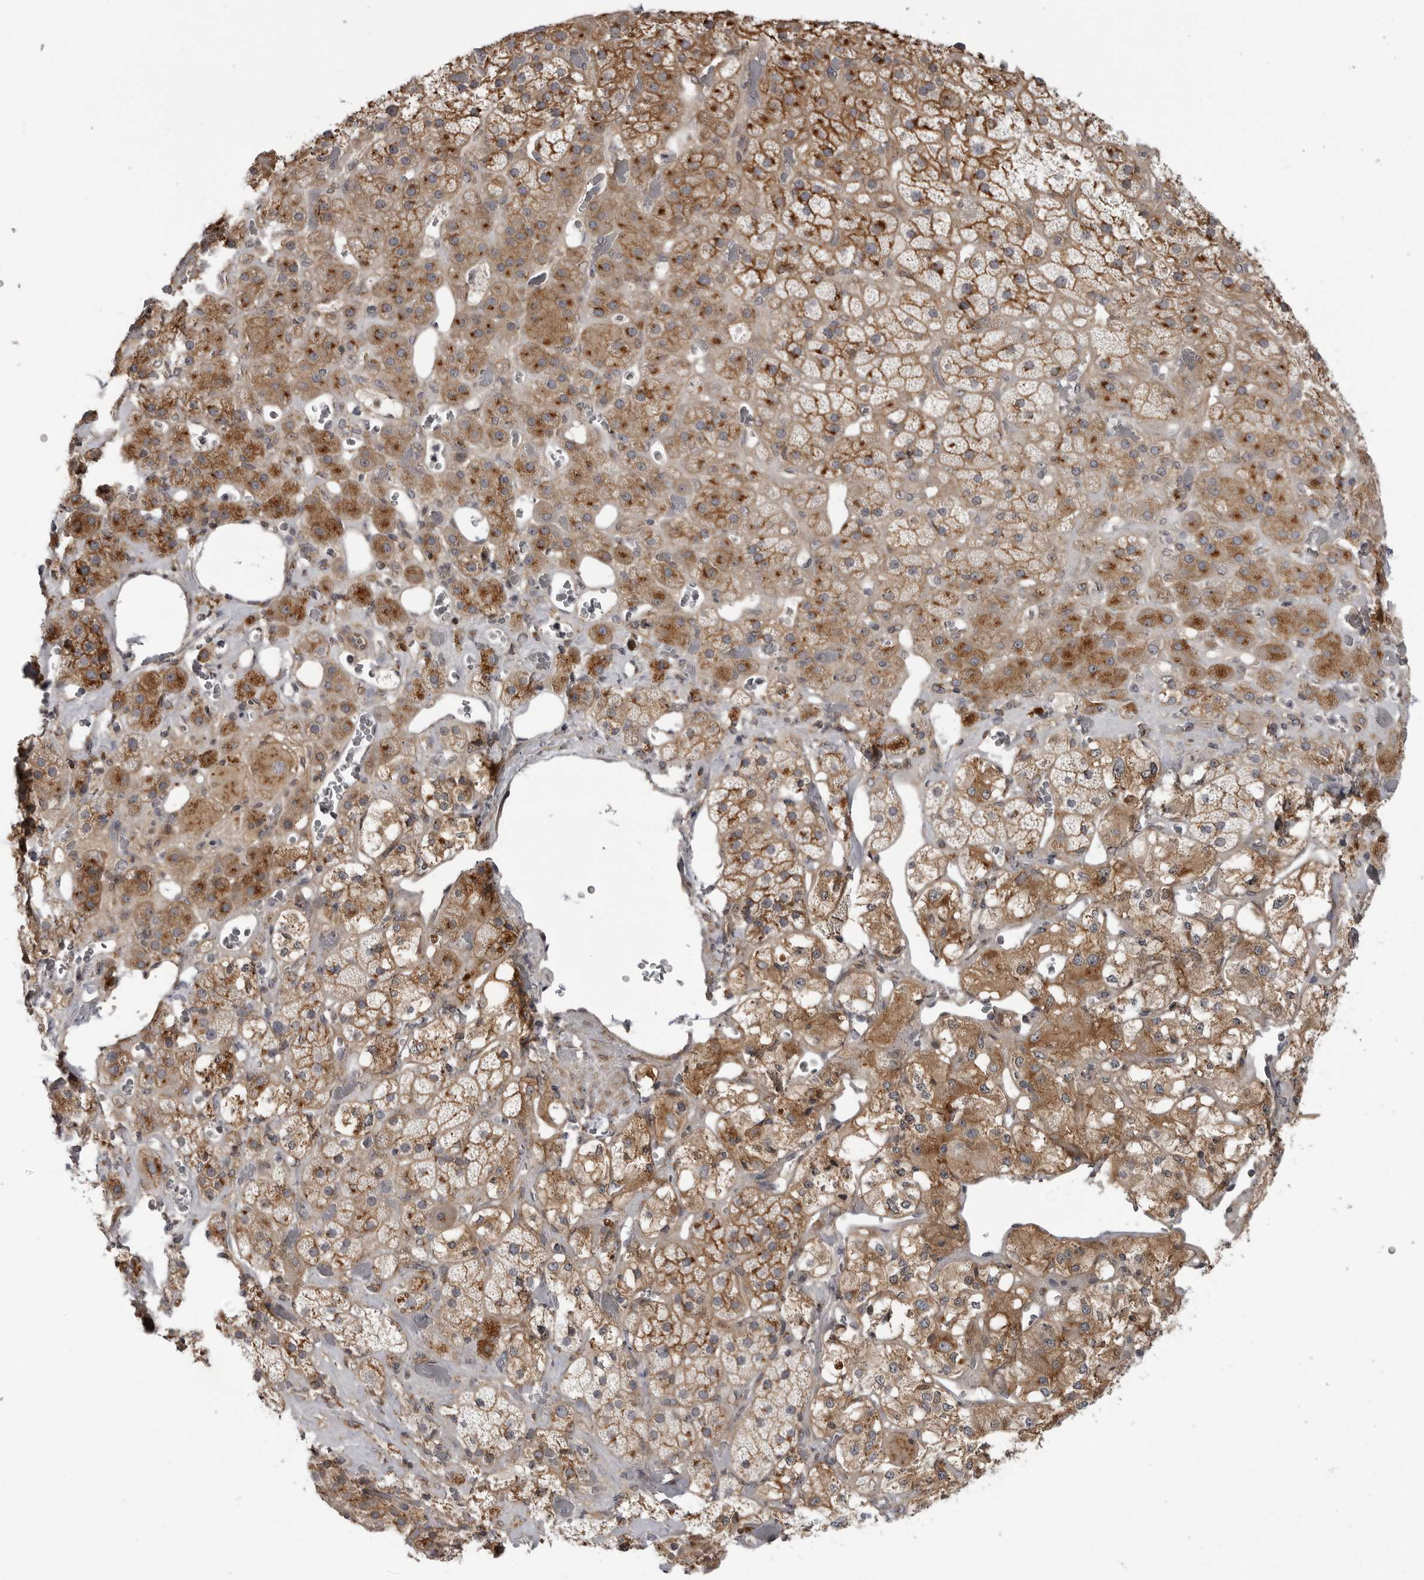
{"staining": {"intensity": "moderate", "quantity": ">75%", "location": "cytoplasmic/membranous"}, "tissue": "adrenal gland", "cell_type": "Glandular cells", "image_type": "normal", "snomed": [{"axis": "morphology", "description": "Normal tissue, NOS"}, {"axis": "topography", "description": "Adrenal gland"}], "caption": "Immunohistochemical staining of normal adrenal gland displays moderate cytoplasmic/membranous protein staining in about >75% of glandular cells. (DAB (3,3'-diaminobenzidine) = brown stain, brightfield microscopy at high magnification).", "gene": "LRRC45", "patient": {"sex": "male", "age": 57}}